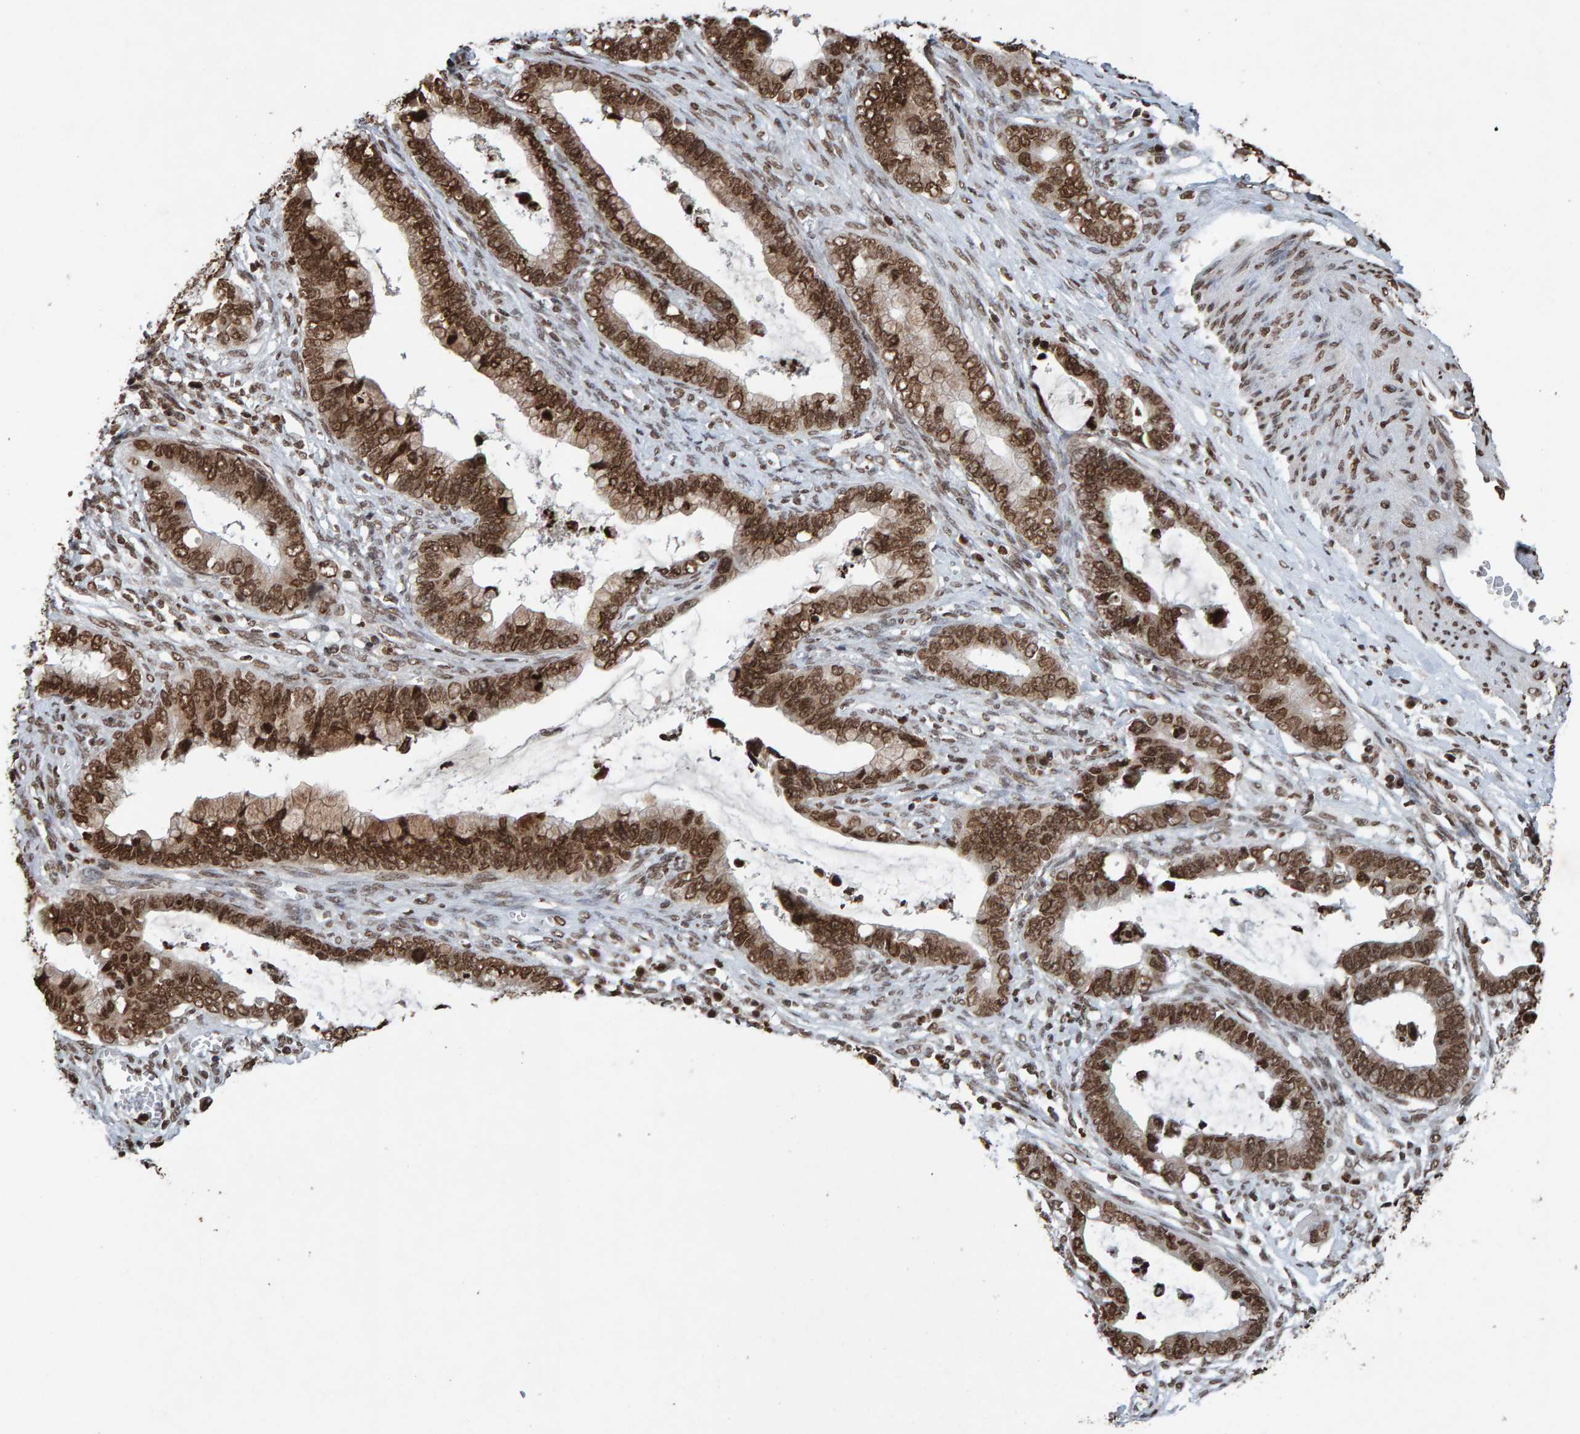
{"staining": {"intensity": "strong", "quantity": ">75%", "location": "nuclear"}, "tissue": "cervical cancer", "cell_type": "Tumor cells", "image_type": "cancer", "snomed": [{"axis": "morphology", "description": "Adenocarcinoma, NOS"}, {"axis": "topography", "description": "Cervix"}], "caption": "Cervical cancer stained with IHC shows strong nuclear staining in approximately >75% of tumor cells. The protein of interest is stained brown, and the nuclei are stained in blue (DAB (3,3'-diaminobenzidine) IHC with brightfield microscopy, high magnification).", "gene": "H2AZ1", "patient": {"sex": "female", "age": 44}}